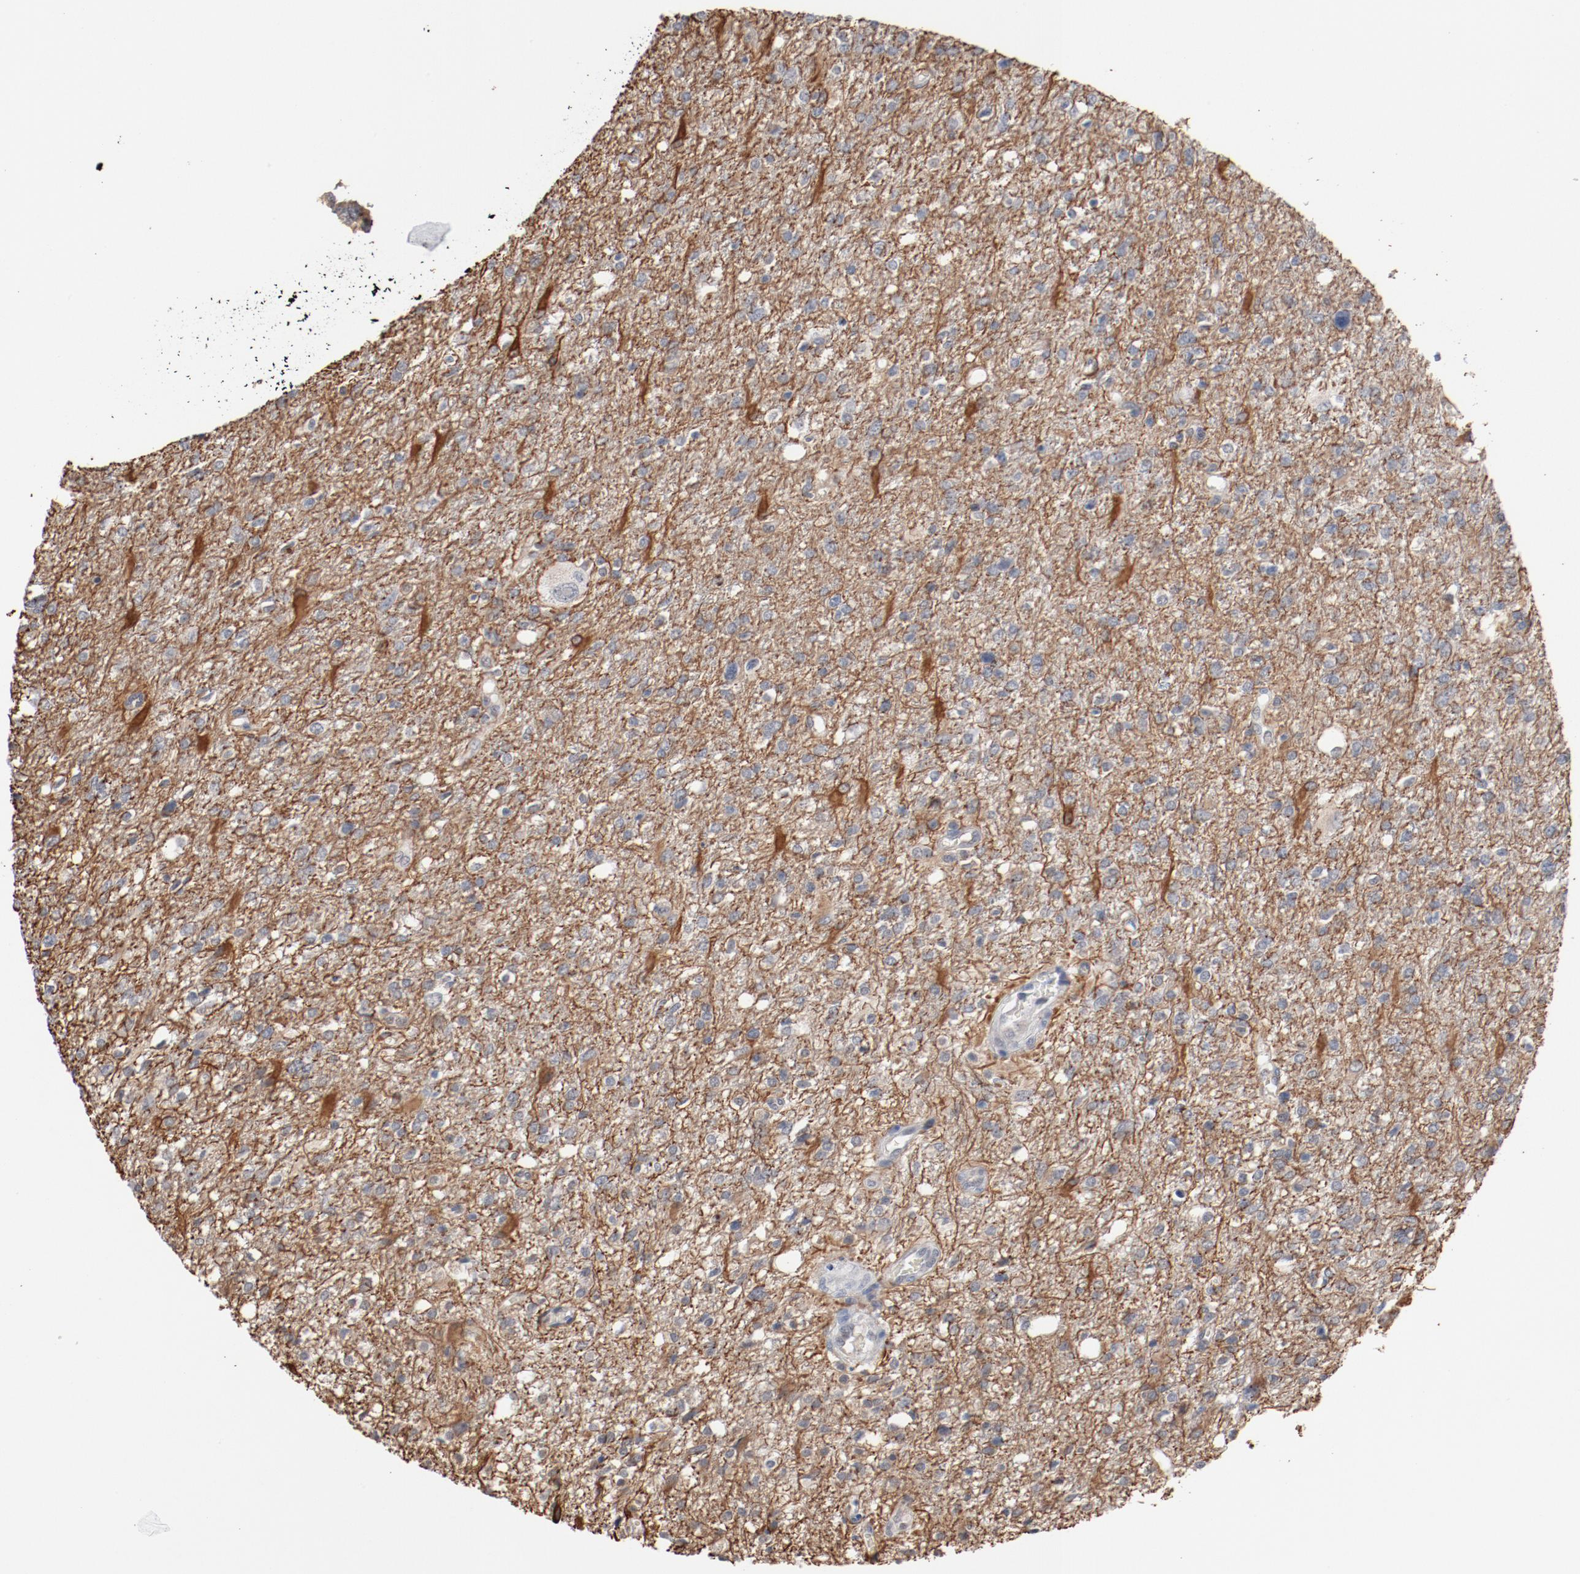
{"staining": {"intensity": "negative", "quantity": "none", "location": "none"}, "tissue": "glioma", "cell_type": "Tumor cells", "image_type": "cancer", "snomed": [{"axis": "morphology", "description": "Glioma, malignant, High grade"}, {"axis": "topography", "description": "Cerebral cortex"}], "caption": "Immunohistochemistry (IHC) histopathology image of human glioma stained for a protein (brown), which displays no positivity in tumor cells. (DAB immunohistochemistry with hematoxylin counter stain).", "gene": "ERICH1", "patient": {"sex": "male", "age": 76}}